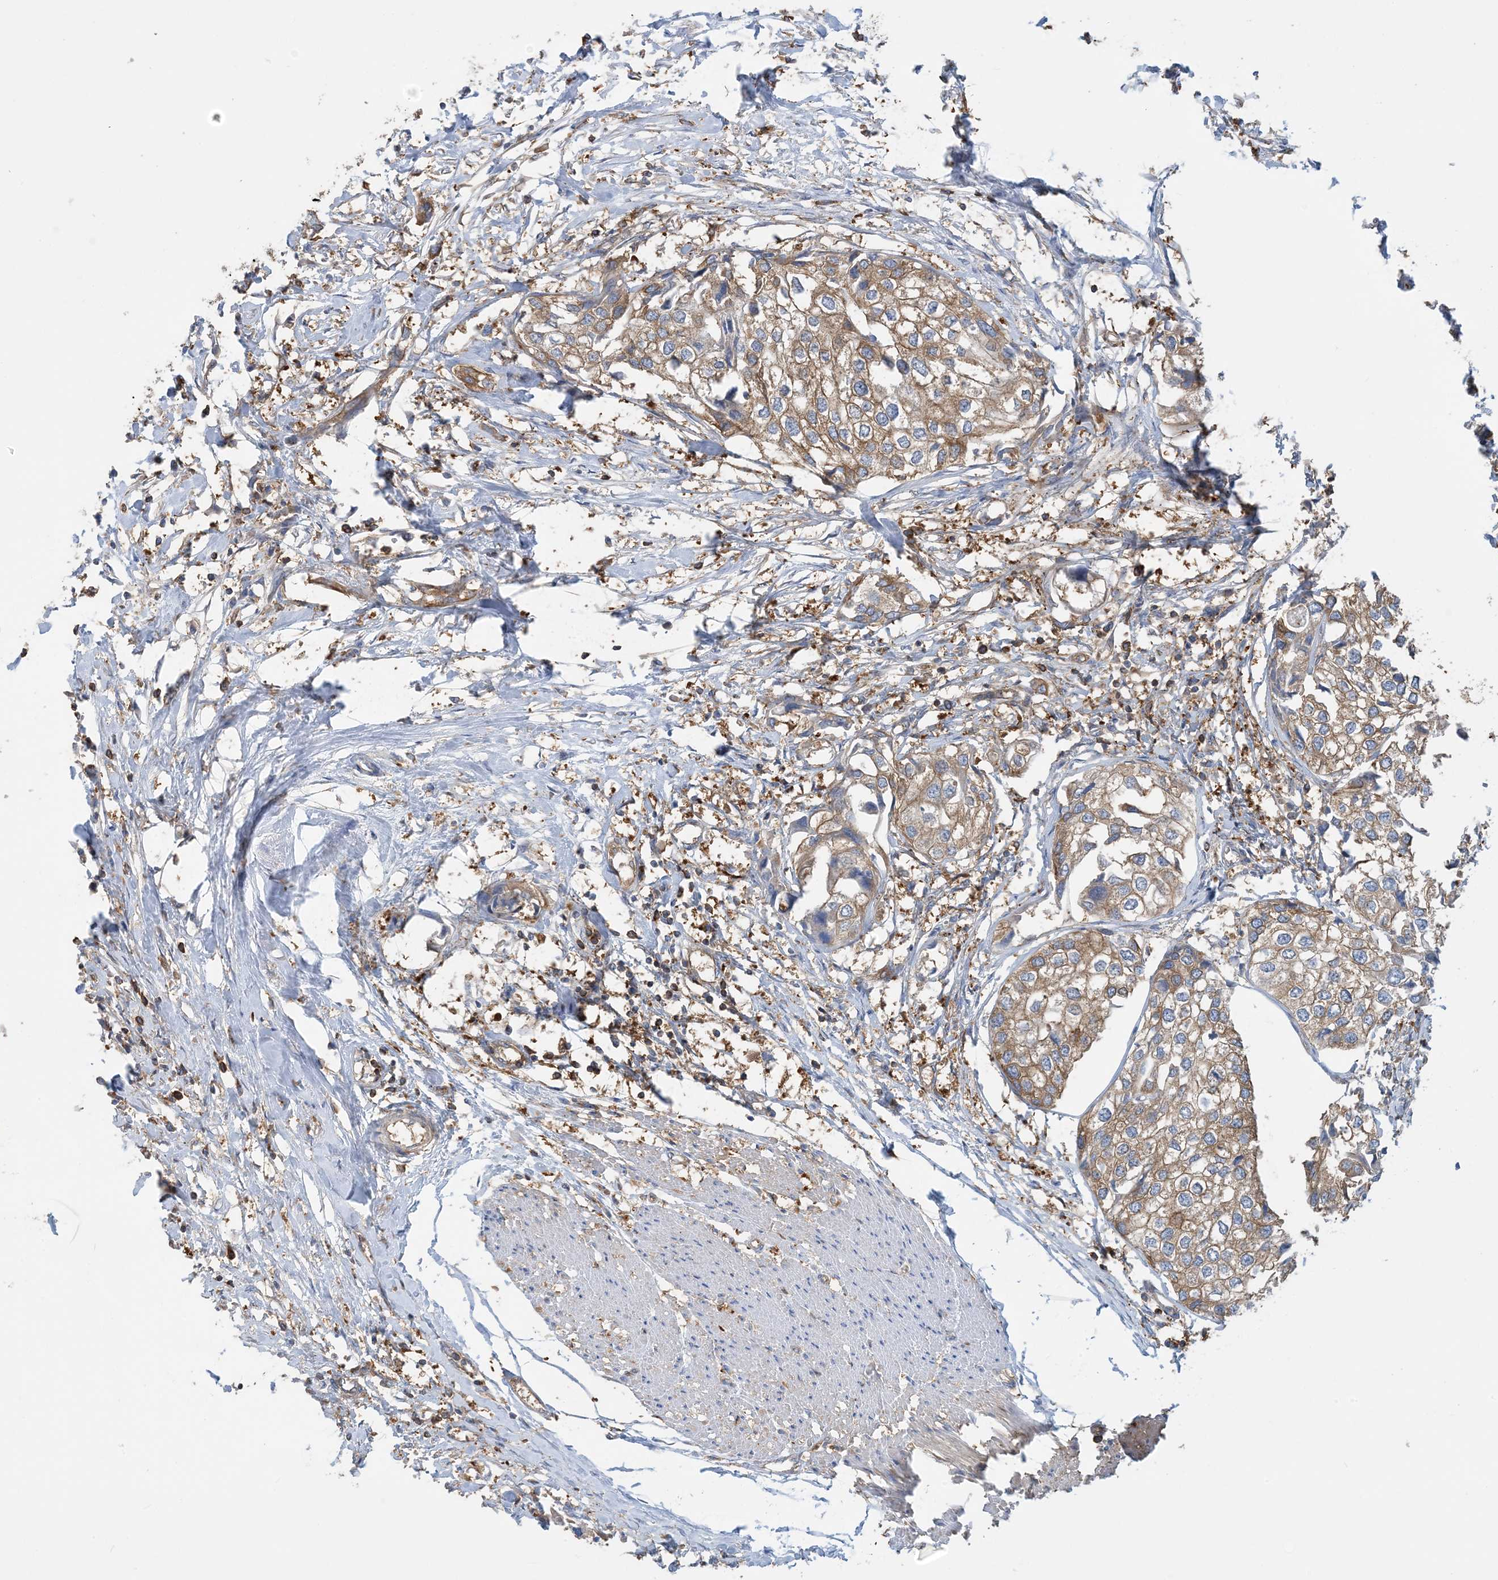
{"staining": {"intensity": "weak", "quantity": ">75%", "location": "cytoplasmic/membranous"}, "tissue": "urothelial cancer", "cell_type": "Tumor cells", "image_type": "cancer", "snomed": [{"axis": "morphology", "description": "Urothelial carcinoma, High grade"}, {"axis": "topography", "description": "Urinary bladder"}], "caption": "Immunohistochemistry (IHC) micrograph of neoplastic tissue: human high-grade urothelial carcinoma stained using IHC shows low levels of weak protein expression localized specifically in the cytoplasmic/membranous of tumor cells, appearing as a cytoplasmic/membranous brown color.", "gene": "SFMBT2", "patient": {"sex": "male", "age": 64}}